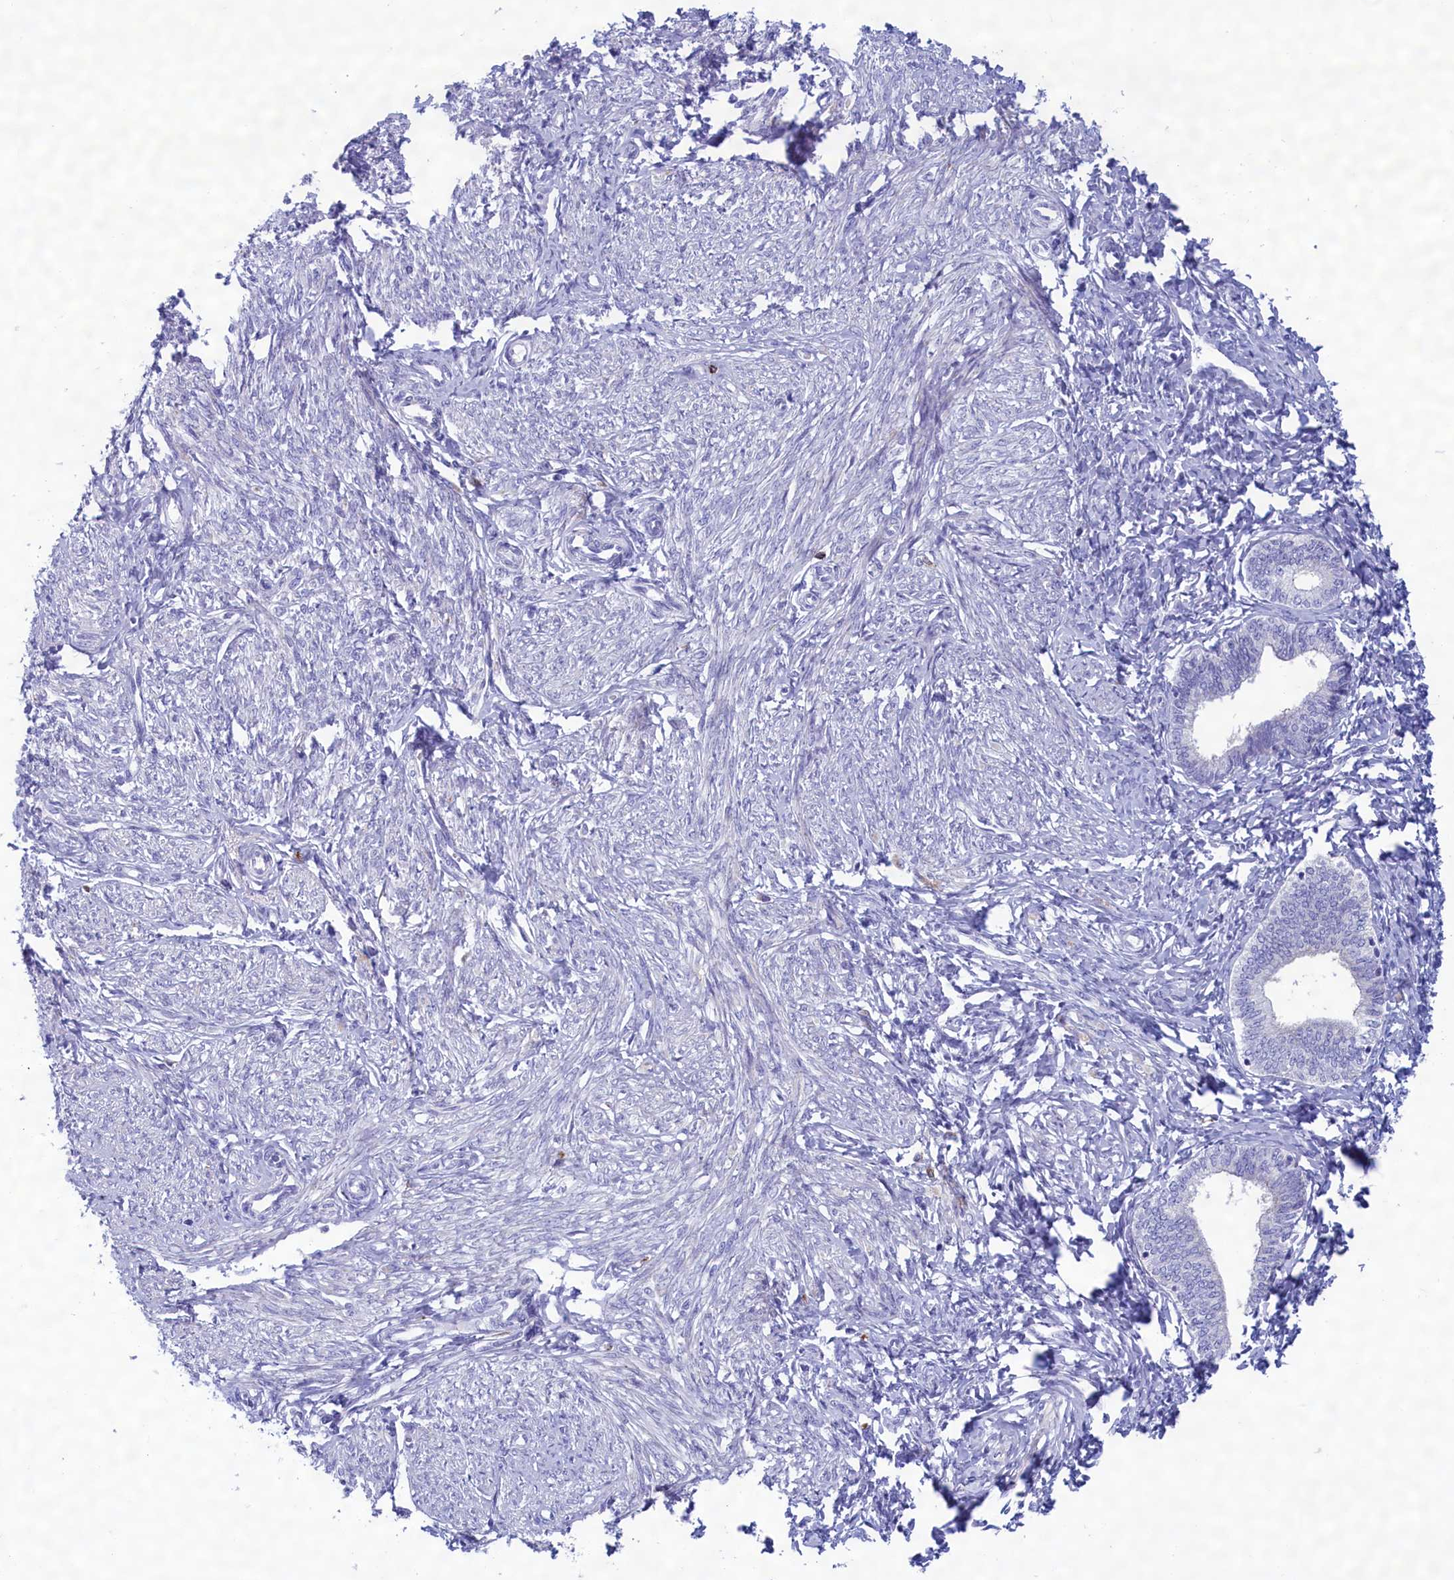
{"staining": {"intensity": "negative", "quantity": "none", "location": "none"}, "tissue": "endometrium", "cell_type": "Cells in endometrial stroma", "image_type": "normal", "snomed": [{"axis": "morphology", "description": "Normal tissue, NOS"}, {"axis": "topography", "description": "Endometrium"}], "caption": "High magnification brightfield microscopy of benign endometrium stained with DAB (brown) and counterstained with hematoxylin (blue): cells in endometrial stroma show no significant expression. (DAB (3,3'-diaminobenzidine) immunohistochemistry visualized using brightfield microscopy, high magnification).", "gene": "MPV17L2", "patient": {"sex": "female", "age": 72}}